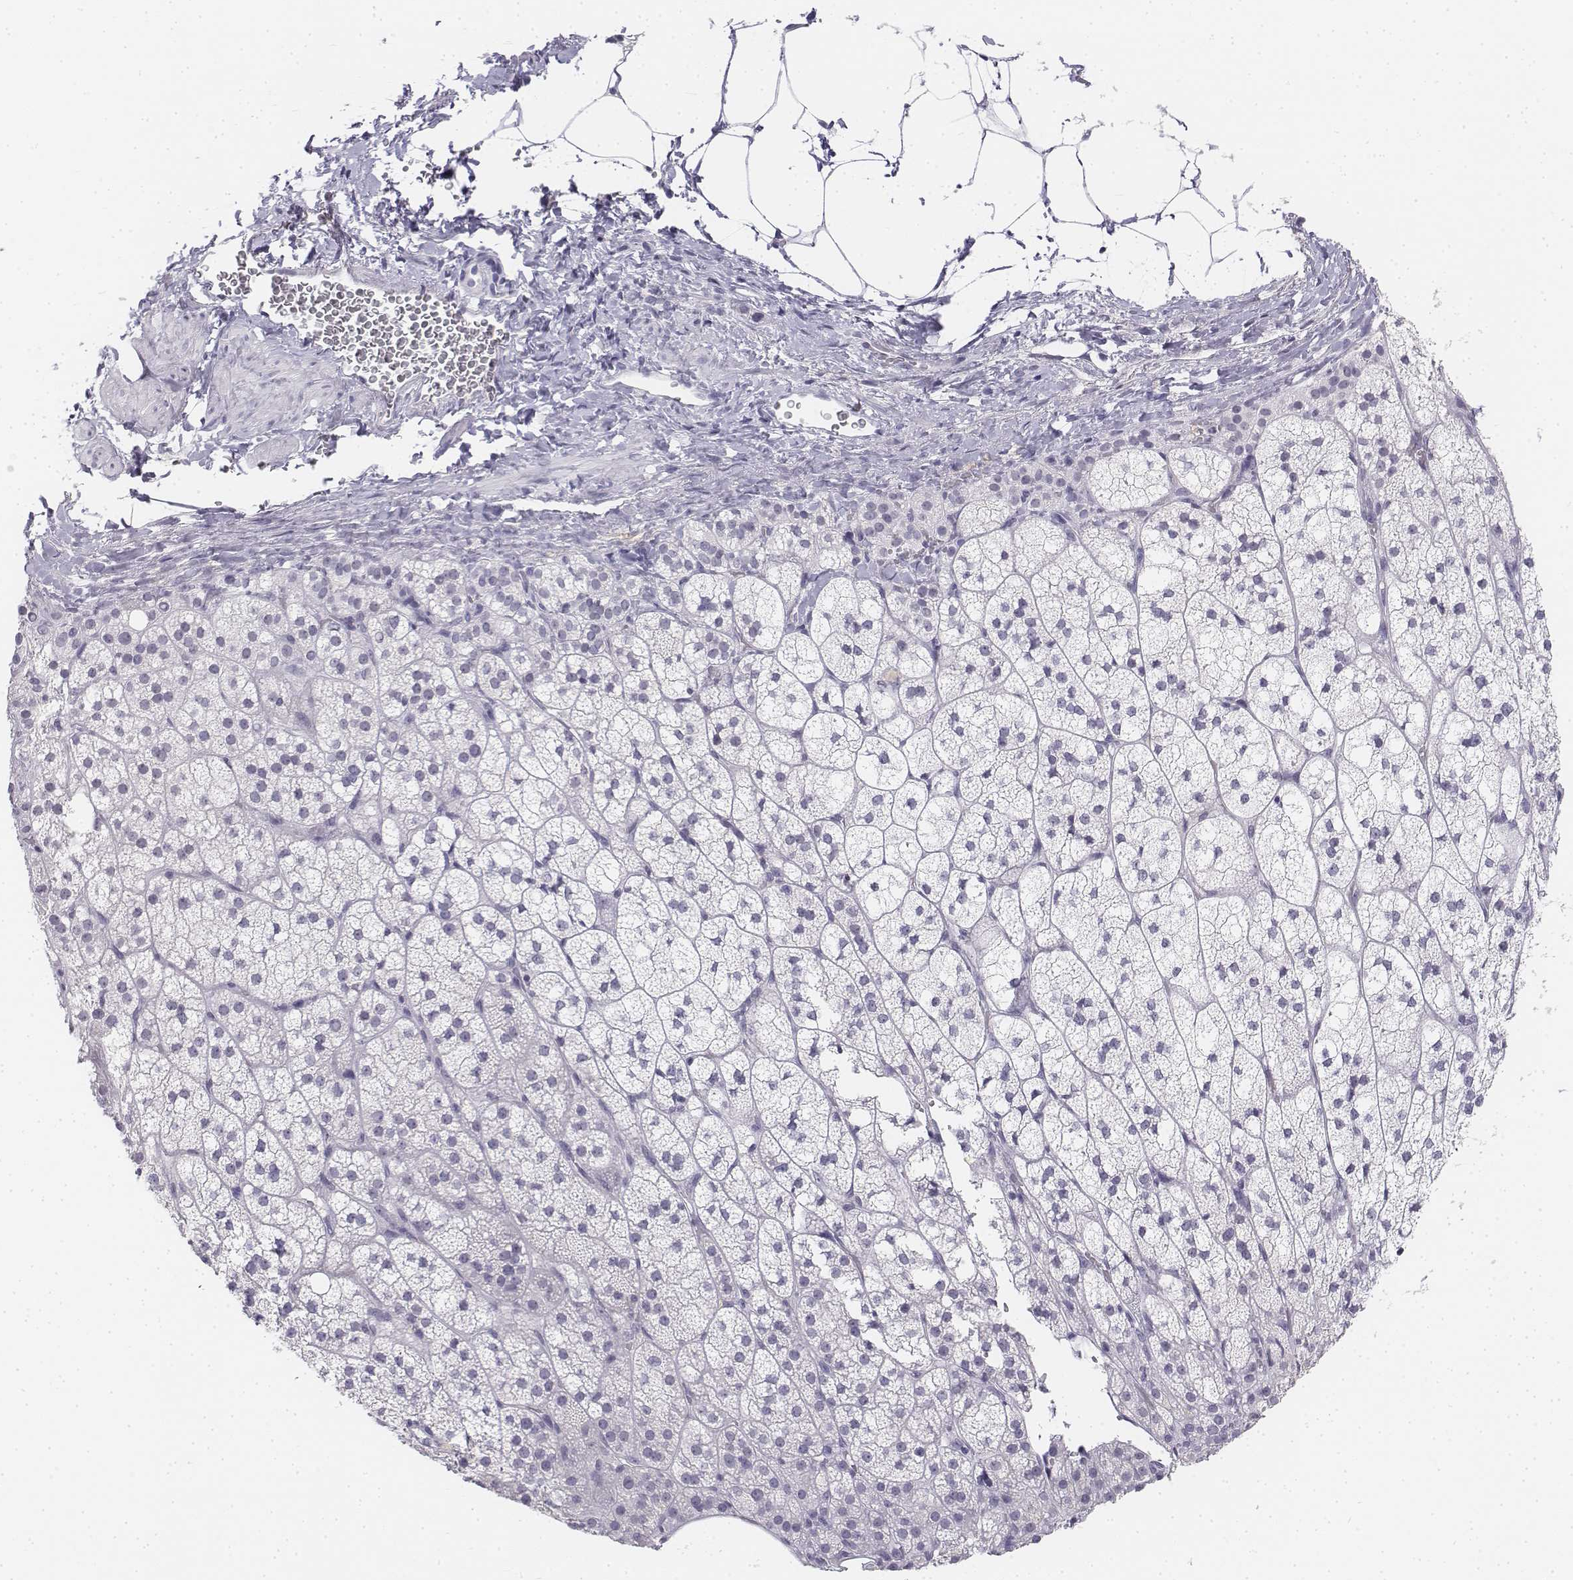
{"staining": {"intensity": "negative", "quantity": "none", "location": "none"}, "tissue": "adrenal gland", "cell_type": "Glandular cells", "image_type": "normal", "snomed": [{"axis": "morphology", "description": "Normal tissue, NOS"}, {"axis": "topography", "description": "Adrenal gland"}], "caption": "Glandular cells show no significant protein staining in unremarkable adrenal gland.", "gene": "UCN2", "patient": {"sex": "female", "age": 60}}